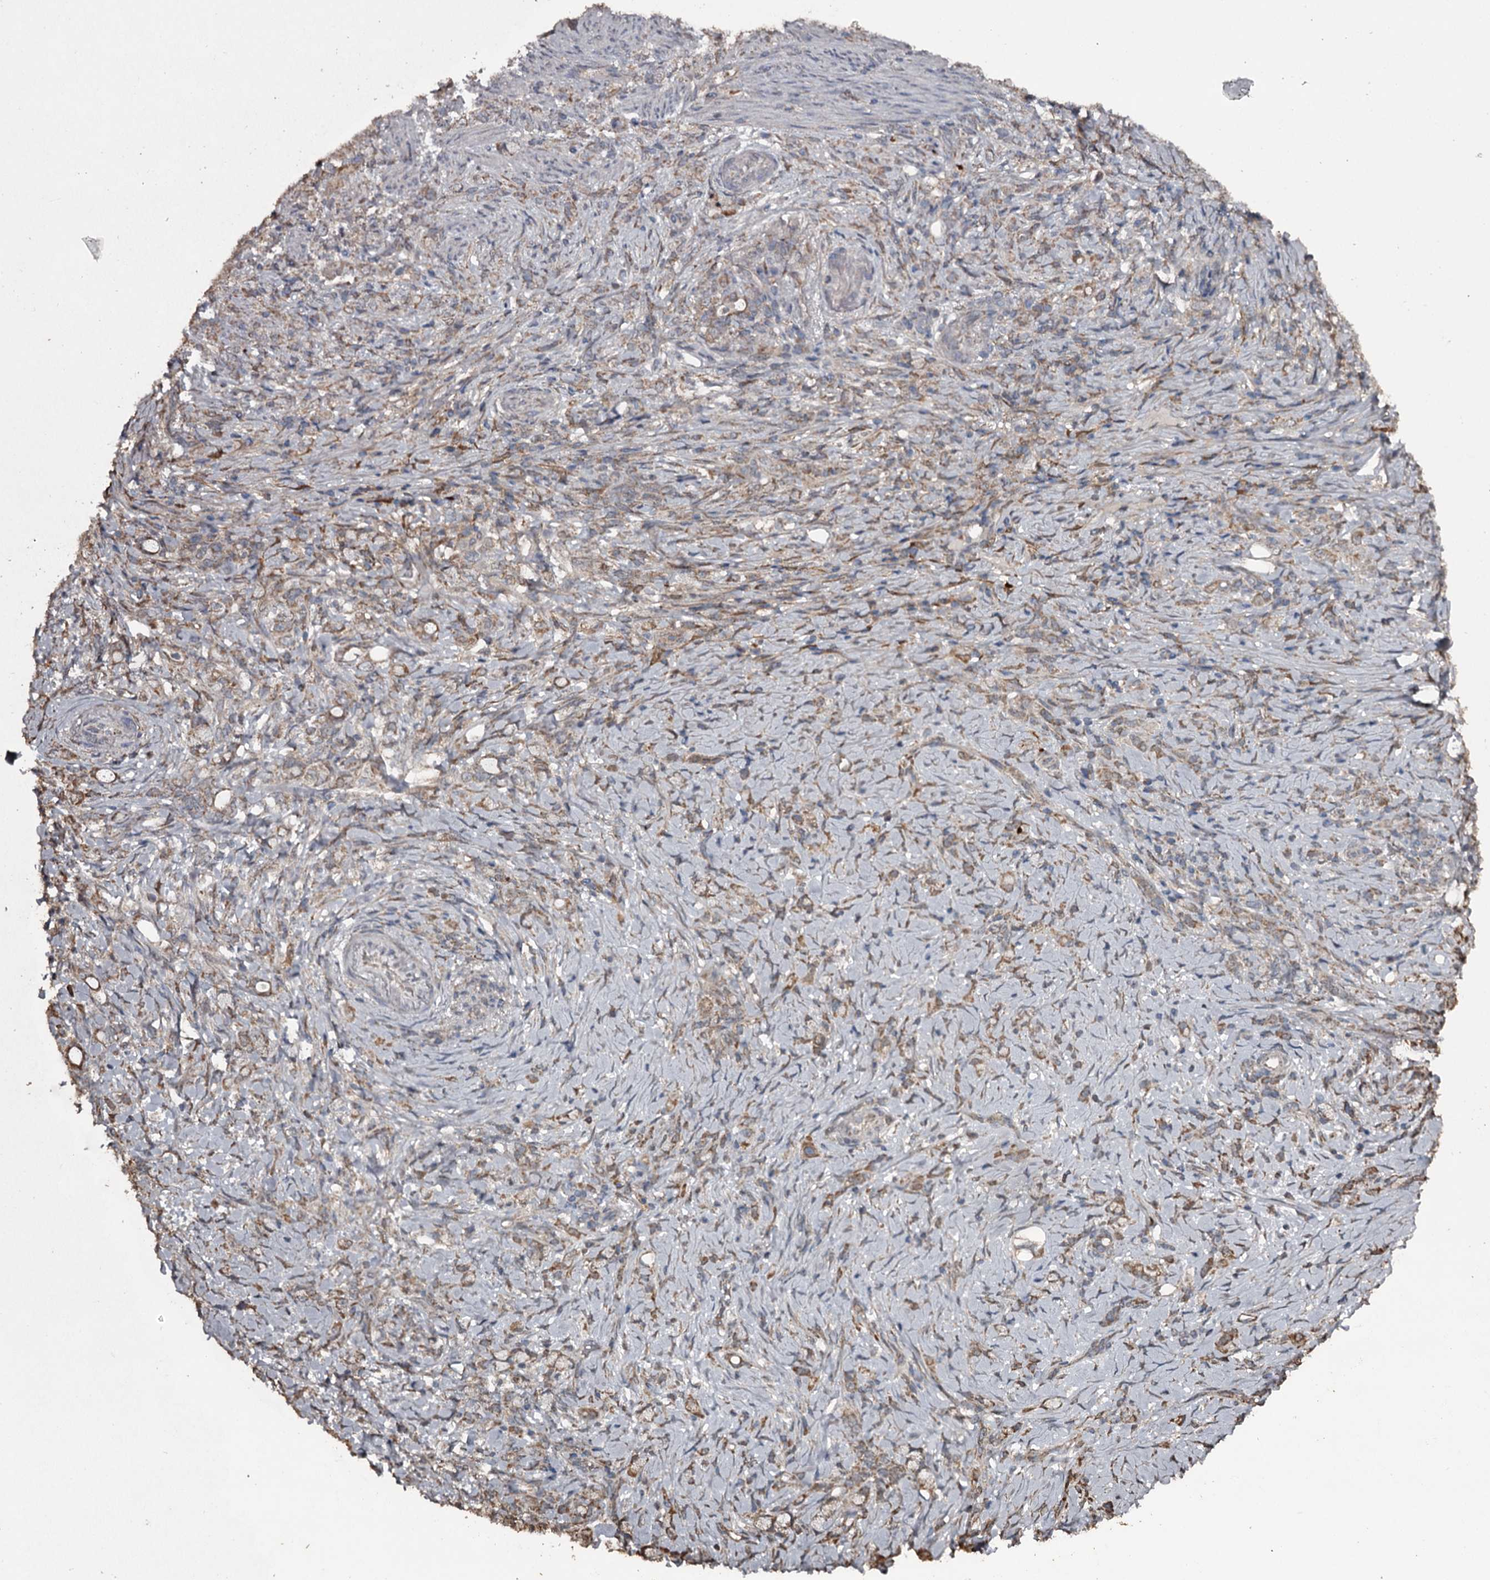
{"staining": {"intensity": "moderate", "quantity": ">75%", "location": "cytoplasmic/membranous"}, "tissue": "stomach cancer", "cell_type": "Tumor cells", "image_type": "cancer", "snomed": [{"axis": "morphology", "description": "Adenocarcinoma, NOS"}, {"axis": "topography", "description": "Stomach"}], "caption": "Stomach cancer stained with a protein marker shows moderate staining in tumor cells.", "gene": "WIPI1", "patient": {"sex": "female", "age": 79}}